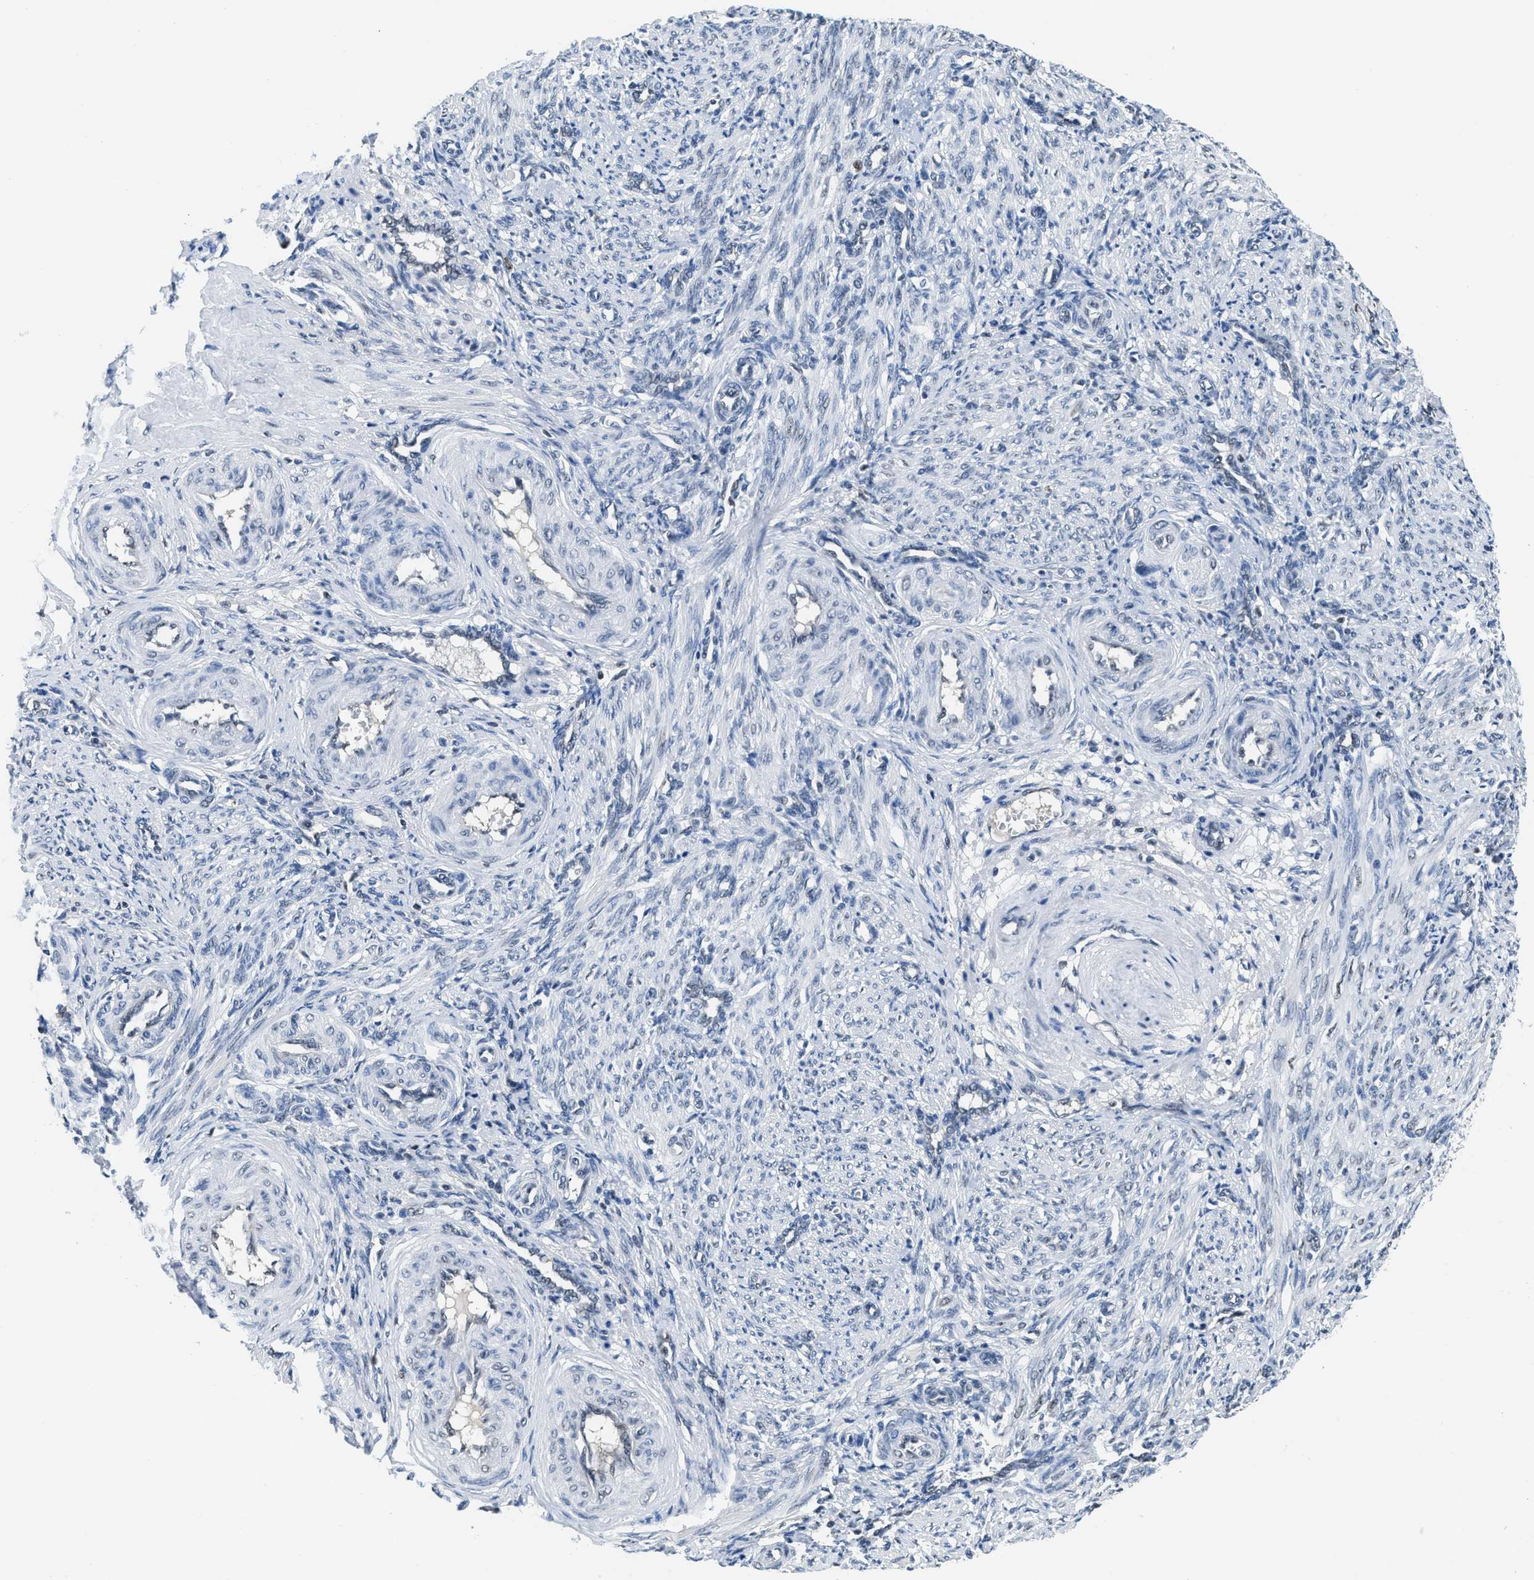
{"staining": {"intensity": "weak", "quantity": "25%-75%", "location": "nuclear"}, "tissue": "smooth muscle", "cell_type": "Smooth muscle cells", "image_type": "normal", "snomed": [{"axis": "morphology", "description": "Normal tissue, NOS"}, {"axis": "topography", "description": "Endometrium"}], "caption": "The histopathology image demonstrates staining of benign smooth muscle, revealing weak nuclear protein positivity (brown color) within smooth muscle cells. Using DAB (brown) and hematoxylin (blue) stains, captured at high magnification using brightfield microscopy.", "gene": "ALX1", "patient": {"sex": "female", "age": 33}}